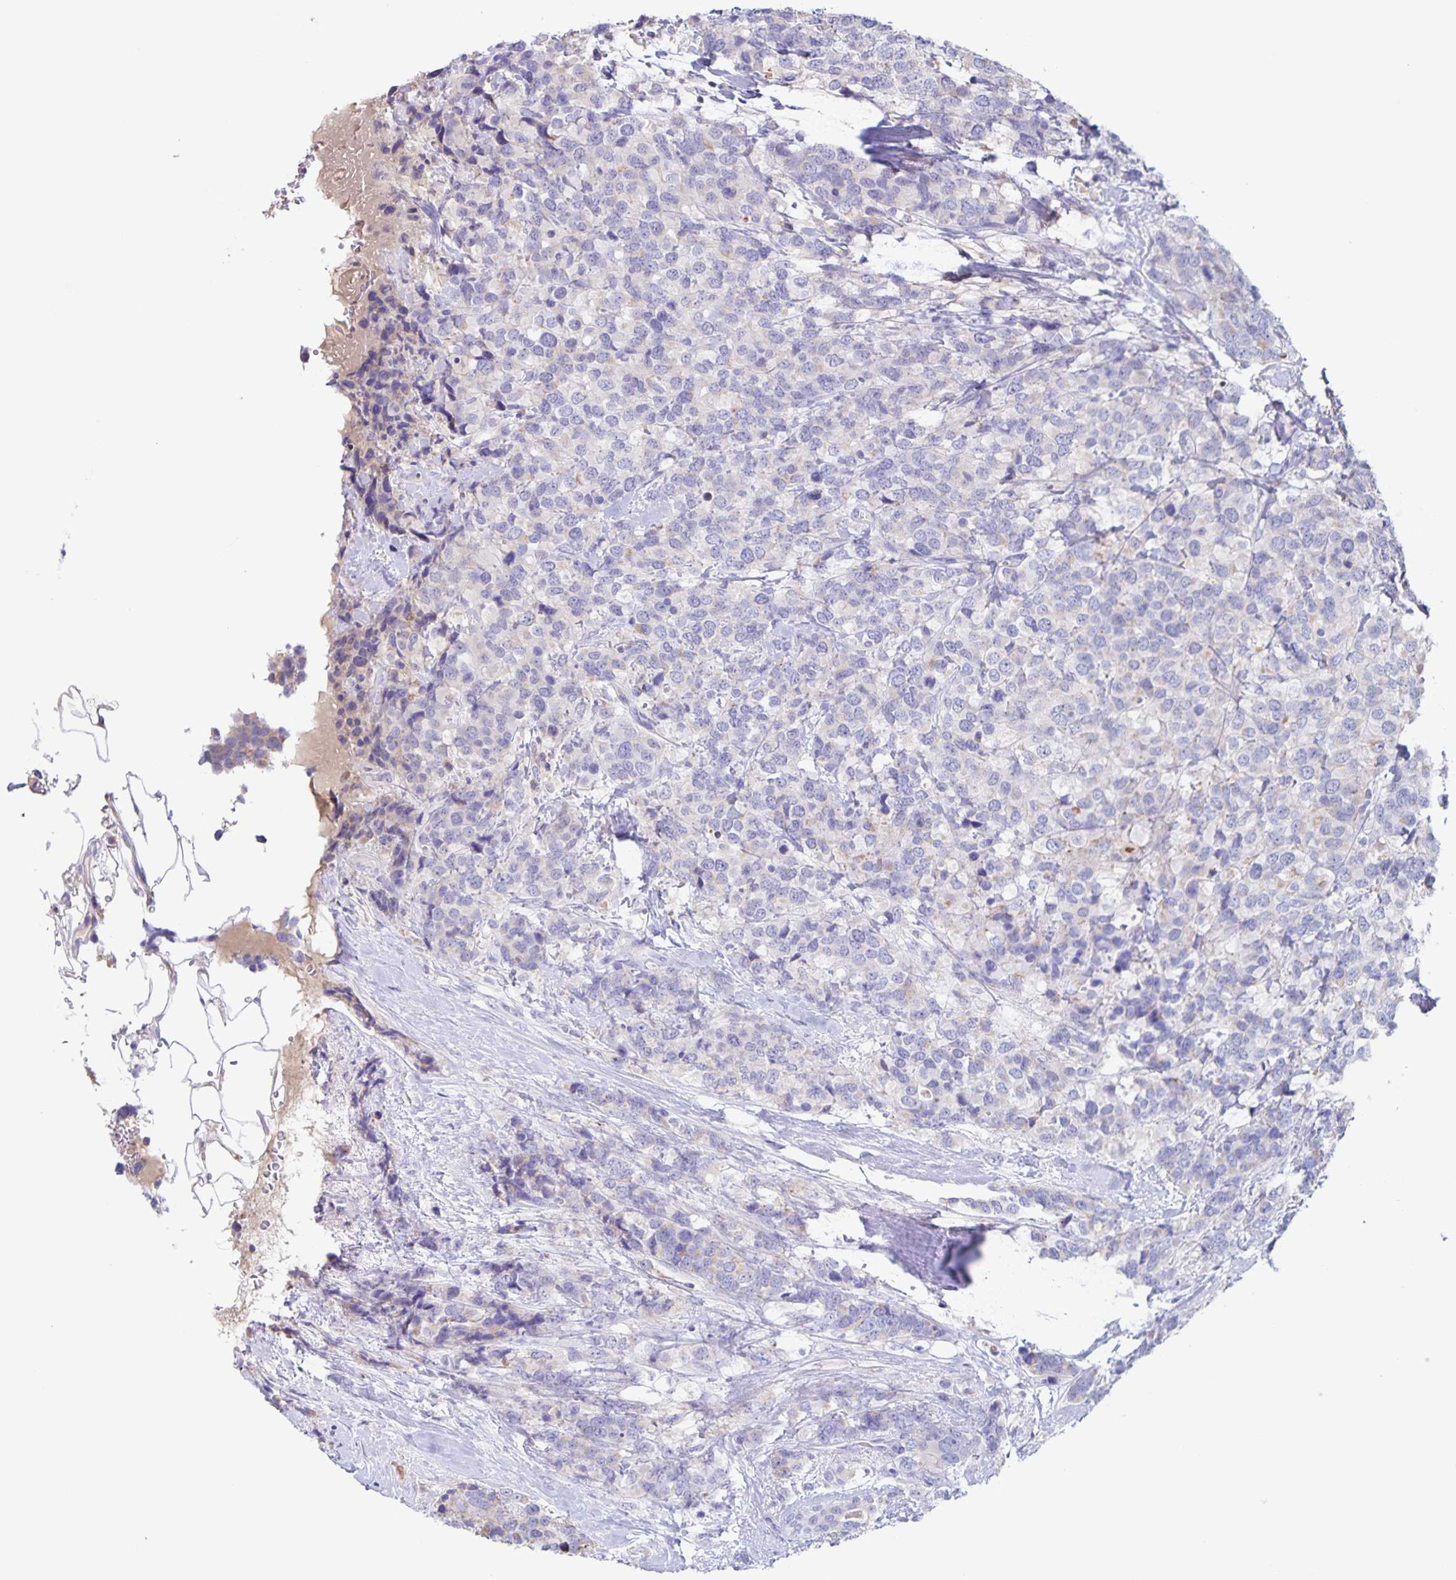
{"staining": {"intensity": "negative", "quantity": "none", "location": "none"}, "tissue": "breast cancer", "cell_type": "Tumor cells", "image_type": "cancer", "snomed": [{"axis": "morphology", "description": "Lobular carcinoma"}, {"axis": "topography", "description": "Breast"}], "caption": "Photomicrograph shows no protein positivity in tumor cells of breast cancer (lobular carcinoma) tissue.", "gene": "RPL36A", "patient": {"sex": "female", "age": 59}}